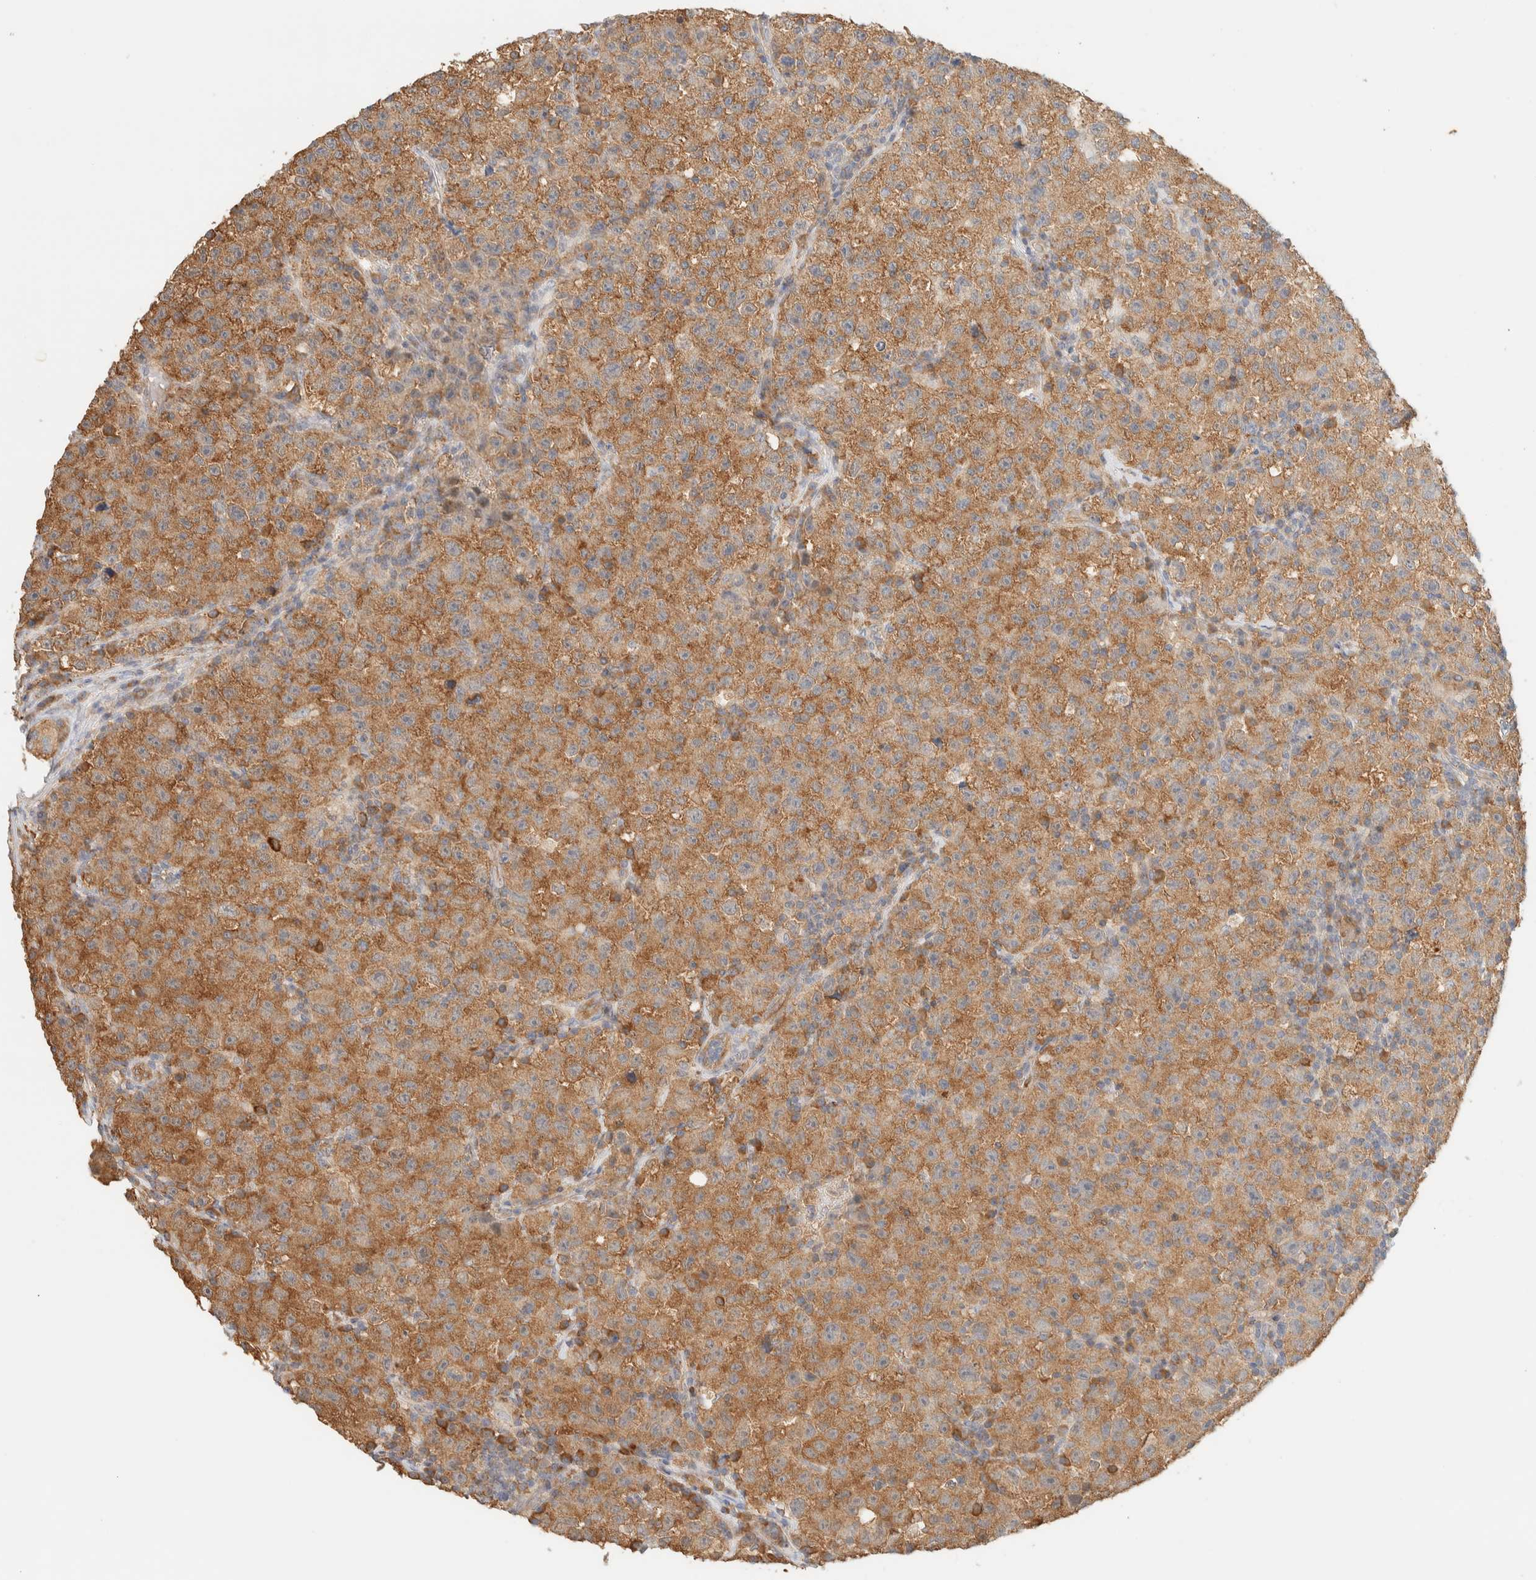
{"staining": {"intensity": "moderate", "quantity": ">75%", "location": "cytoplasmic/membranous"}, "tissue": "testis cancer", "cell_type": "Tumor cells", "image_type": "cancer", "snomed": [{"axis": "morphology", "description": "Seminoma, NOS"}, {"axis": "topography", "description": "Testis"}], "caption": "Immunohistochemistry (IHC) photomicrograph of human testis seminoma stained for a protein (brown), which reveals medium levels of moderate cytoplasmic/membranous expression in approximately >75% of tumor cells.", "gene": "TBC1D8B", "patient": {"sex": "male", "age": 22}}